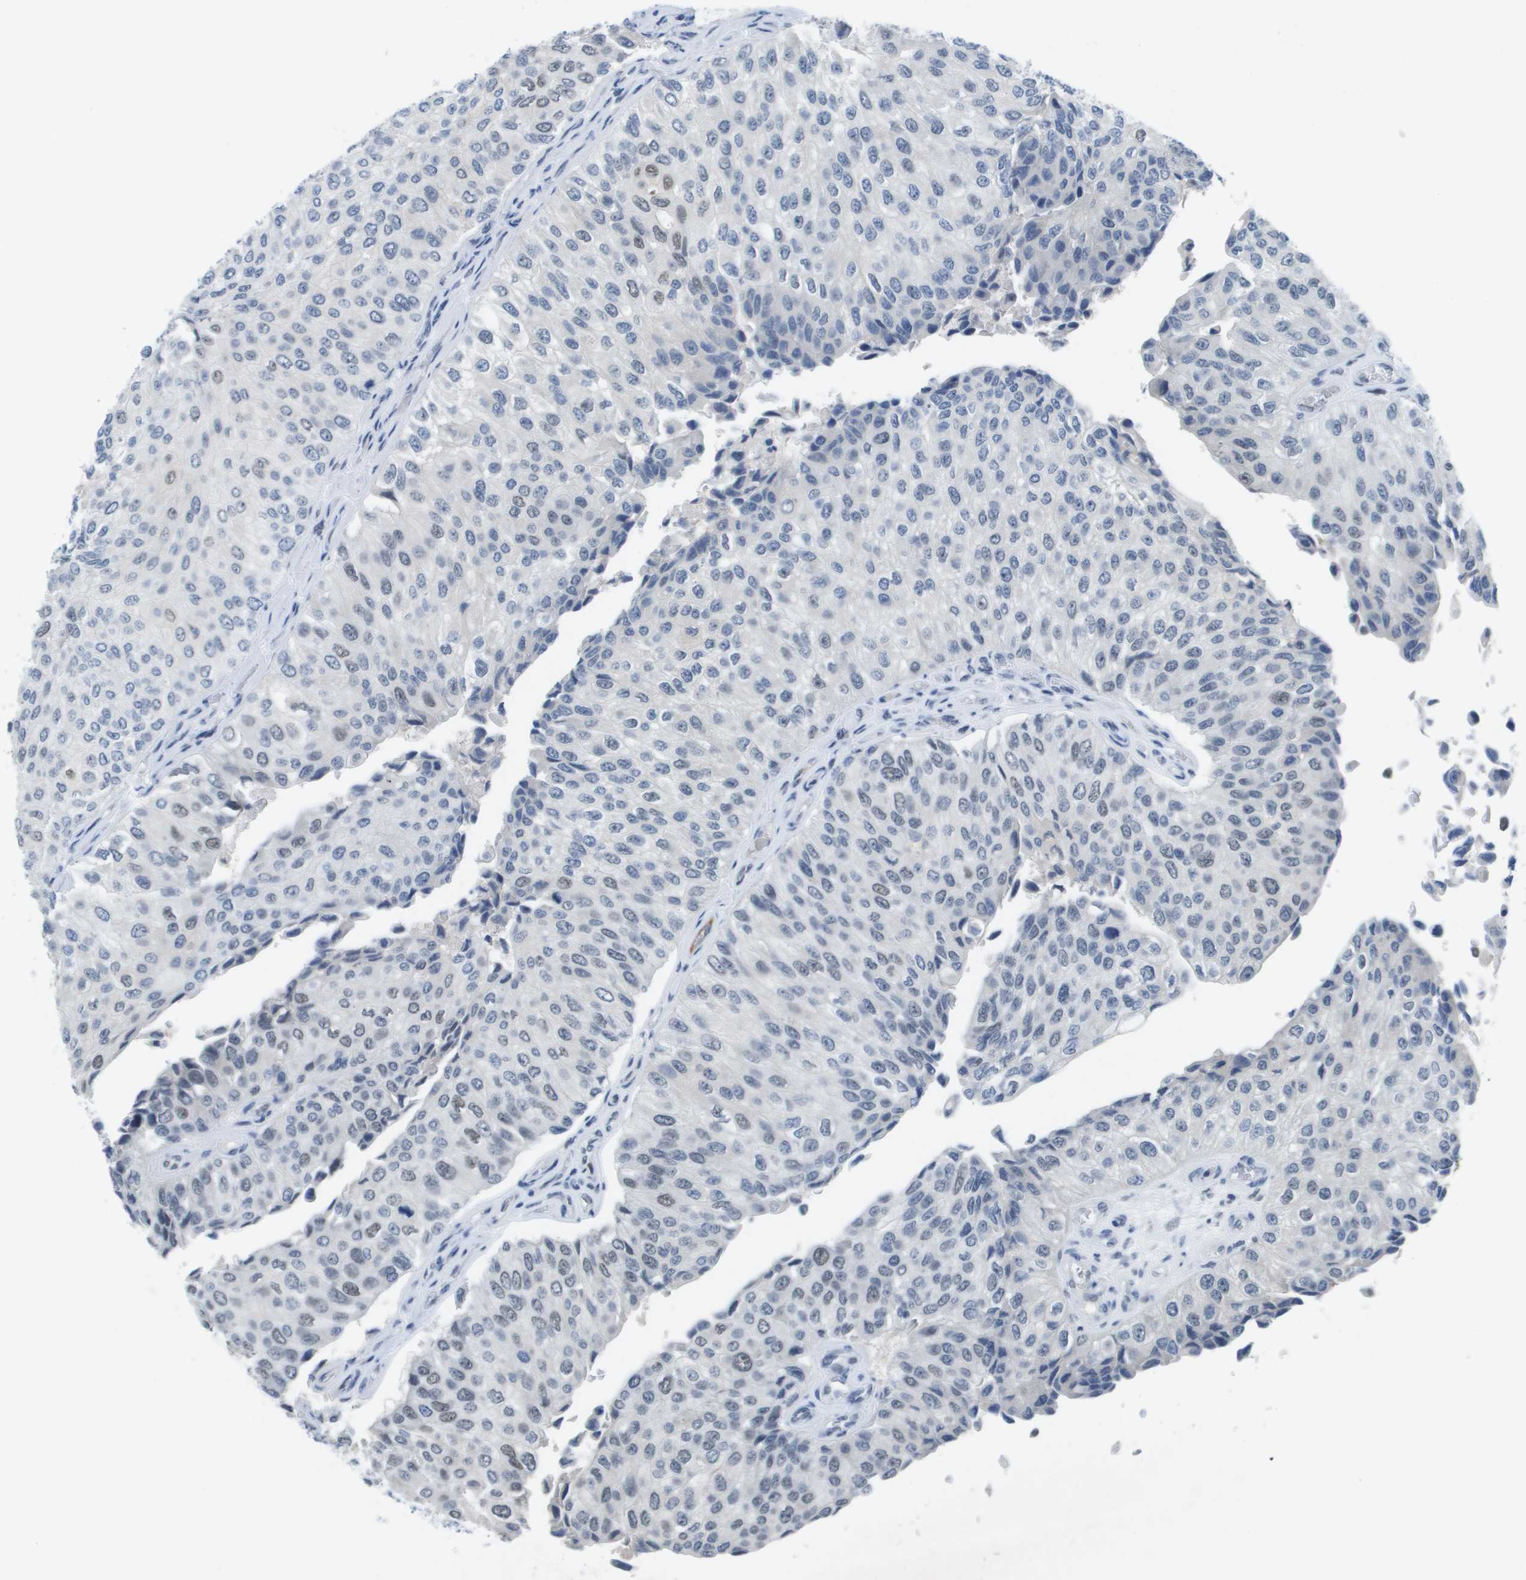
{"staining": {"intensity": "negative", "quantity": "none", "location": "none"}, "tissue": "urothelial cancer", "cell_type": "Tumor cells", "image_type": "cancer", "snomed": [{"axis": "morphology", "description": "Urothelial carcinoma, High grade"}, {"axis": "topography", "description": "Kidney"}, {"axis": "topography", "description": "Urinary bladder"}], "caption": "DAB (3,3'-diaminobenzidine) immunohistochemical staining of urothelial carcinoma (high-grade) displays no significant positivity in tumor cells.", "gene": "TP53RK", "patient": {"sex": "male", "age": 77}}